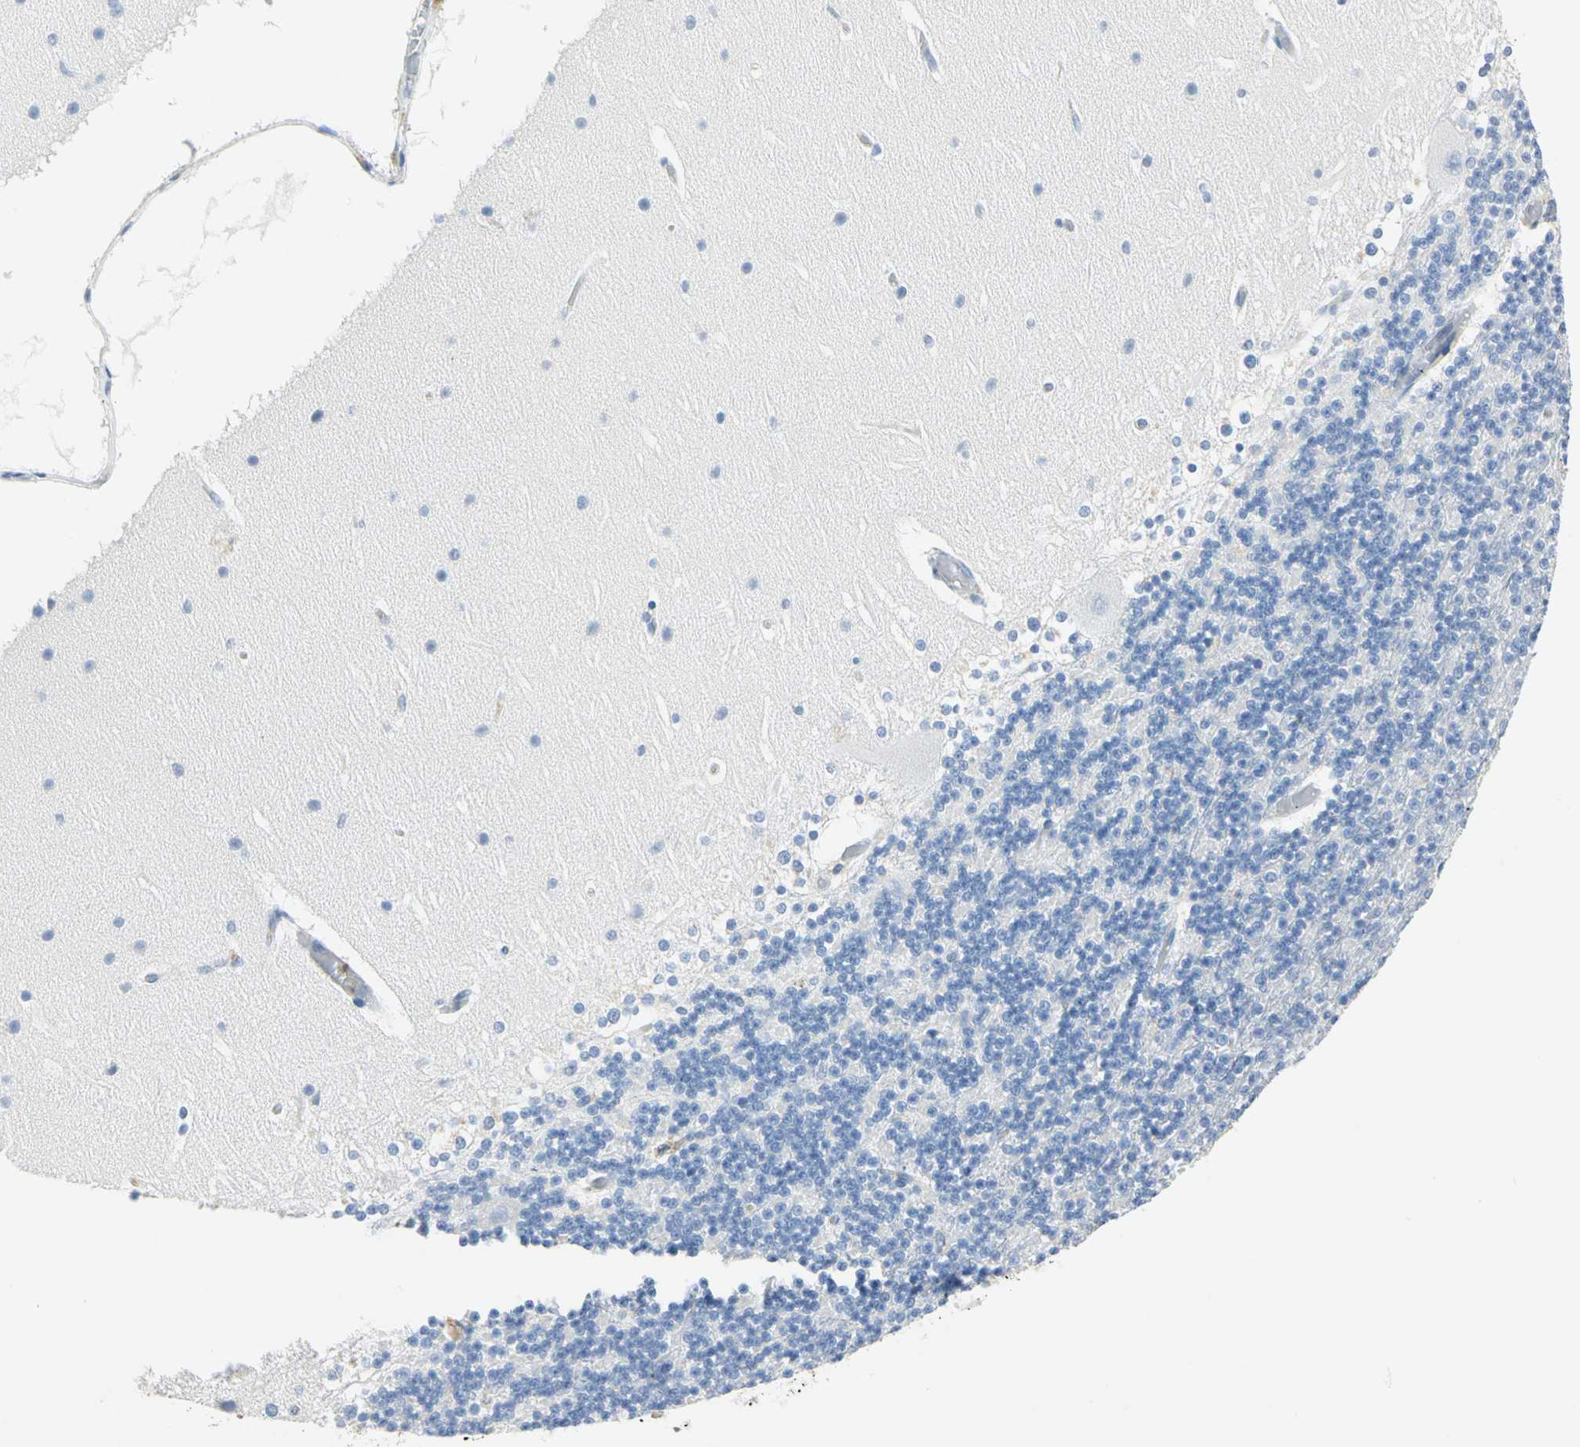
{"staining": {"intensity": "negative", "quantity": "none", "location": "none"}, "tissue": "cerebellum", "cell_type": "Cells in granular layer", "image_type": "normal", "snomed": [{"axis": "morphology", "description": "Normal tissue, NOS"}, {"axis": "topography", "description": "Cerebellum"}], "caption": "This is an immunohistochemistry micrograph of benign cerebellum. There is no expression in cells in granular layer.", "gene": "ANXA4", "patient": {"sex": "female", "age": 19}}